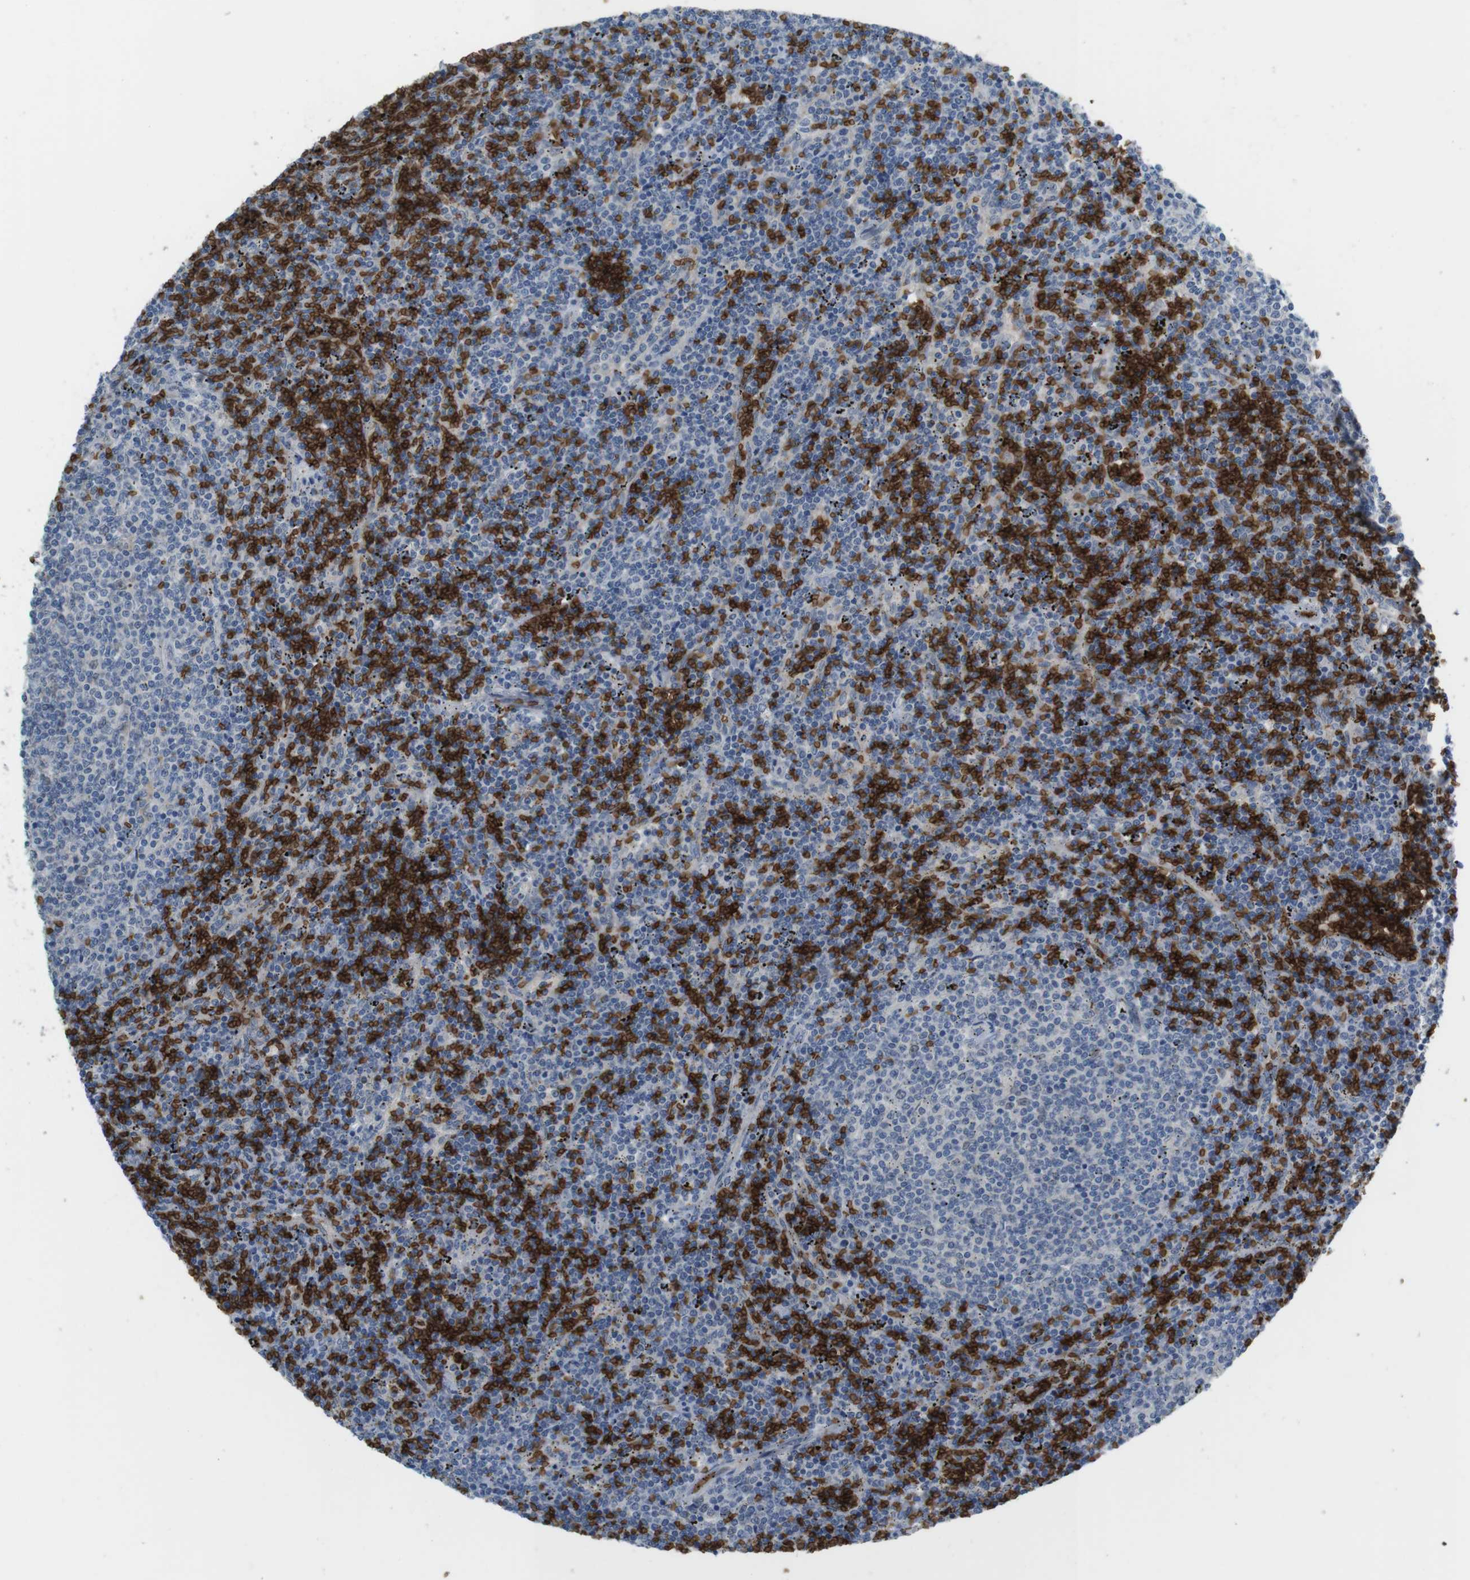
{"staining": {"intensity": "negative", "quantity": "none", "location": "none"}, "tissue": "lymphoma", "cell_type": "Tumor cells", "image_type": "cancer", "snomed": [{"axis": "morphology", "description": "Malignant lymphoma, non-Hodgkin's type, Low grade"}, {"axis": "topography", "description": "Spleen"}], "caption": "This is an IHC micrograph of lymphoma. There is no positivity in tumor cells.", "gene": "GYPA", "patient": {"sex": "female", "age": 50}}